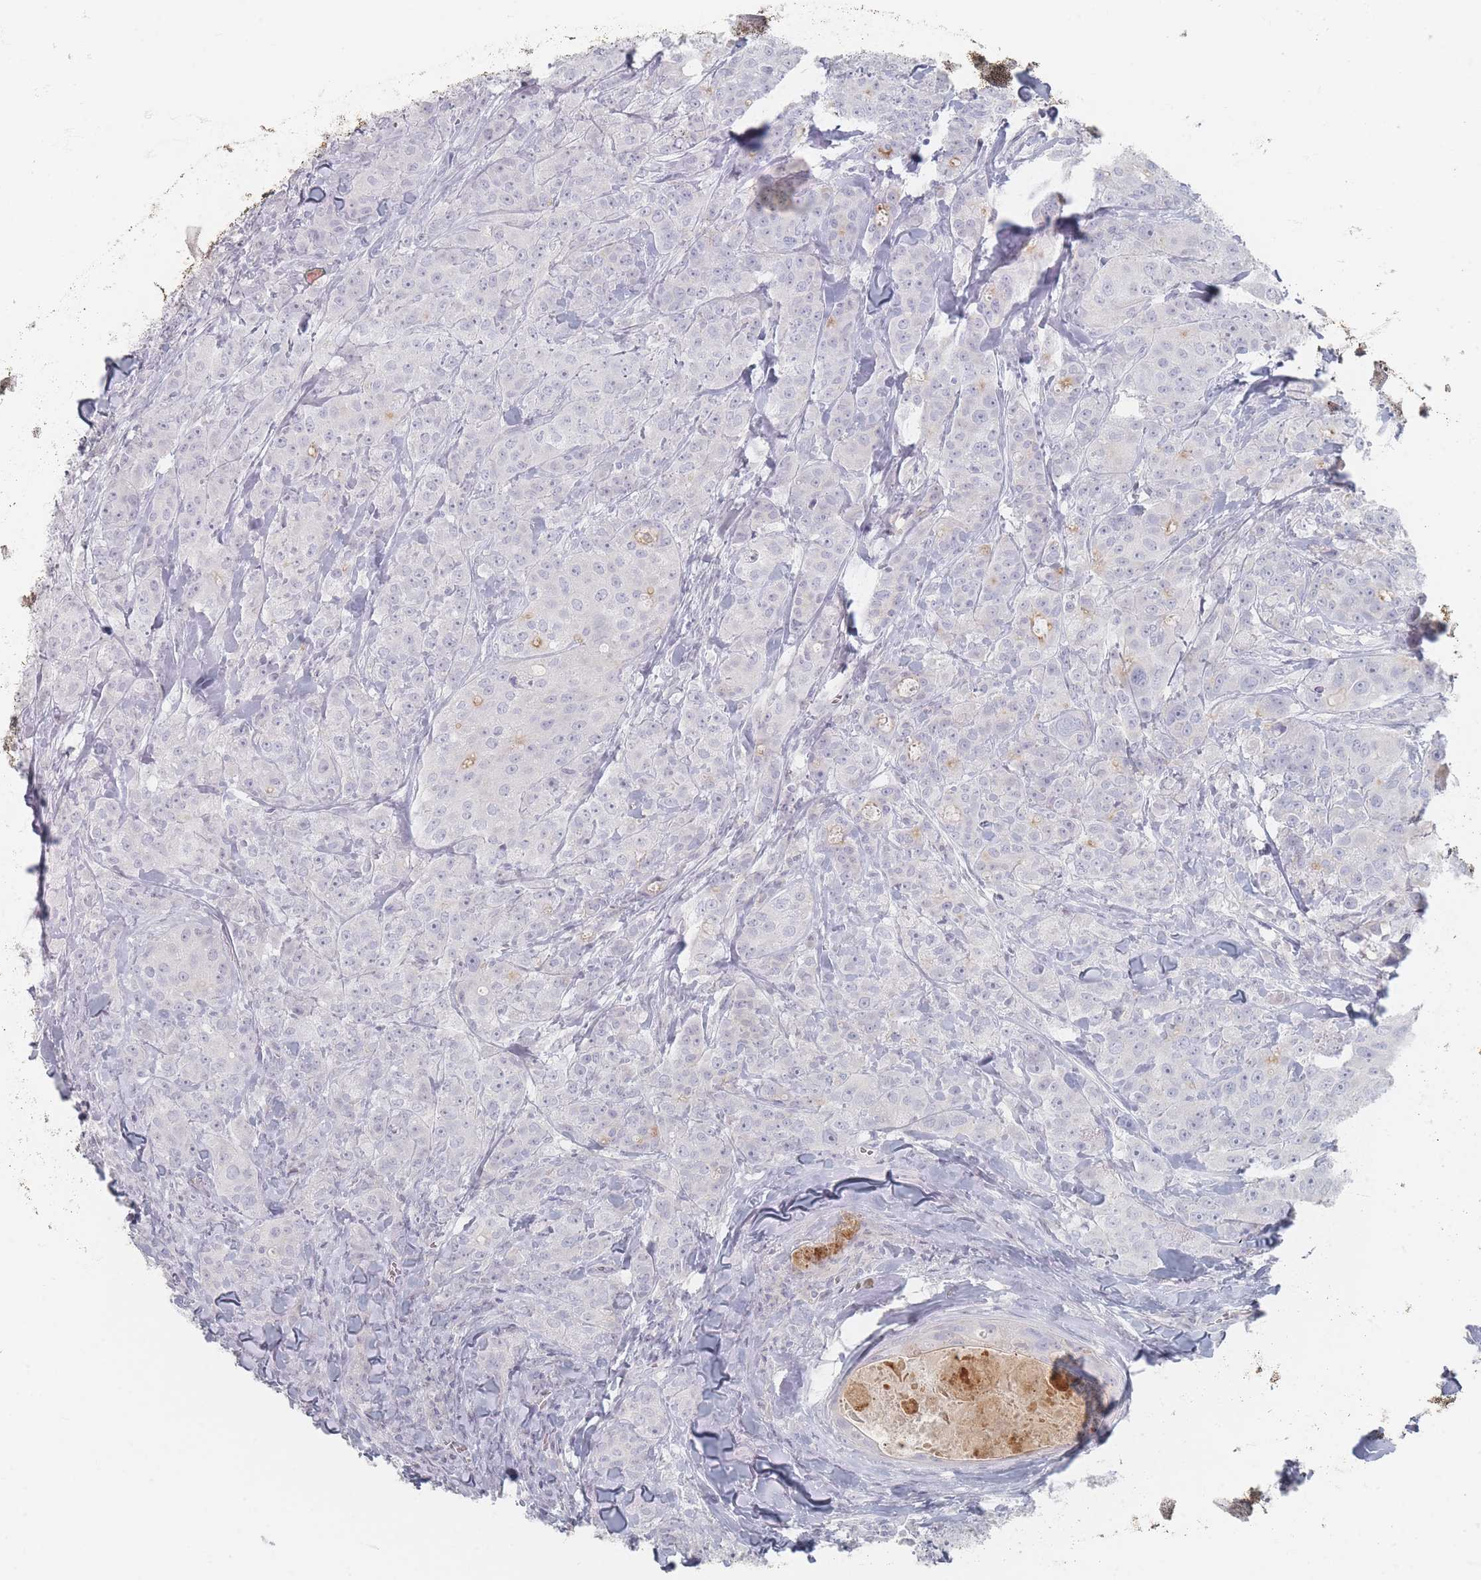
{"staining": {"intensity": "negative", "quantity": "none", "location": "none"}, "tissue": "breast cancer", "cell_type": "Tumor cells", "image_type": "cancer", "snomed": [{"axis": "morphology", "description": "Duct carcinoma"}, {"axis": "topography", "description": "Breast"}], "caption": "Human breast cancer (invasive ductal carcinoma) stained for a protein using immunohistochemistry (IHC) demonstrates no staining in tumor cells.", "gene": "CD37", "patient": {"sex": "female", "age": 43}}